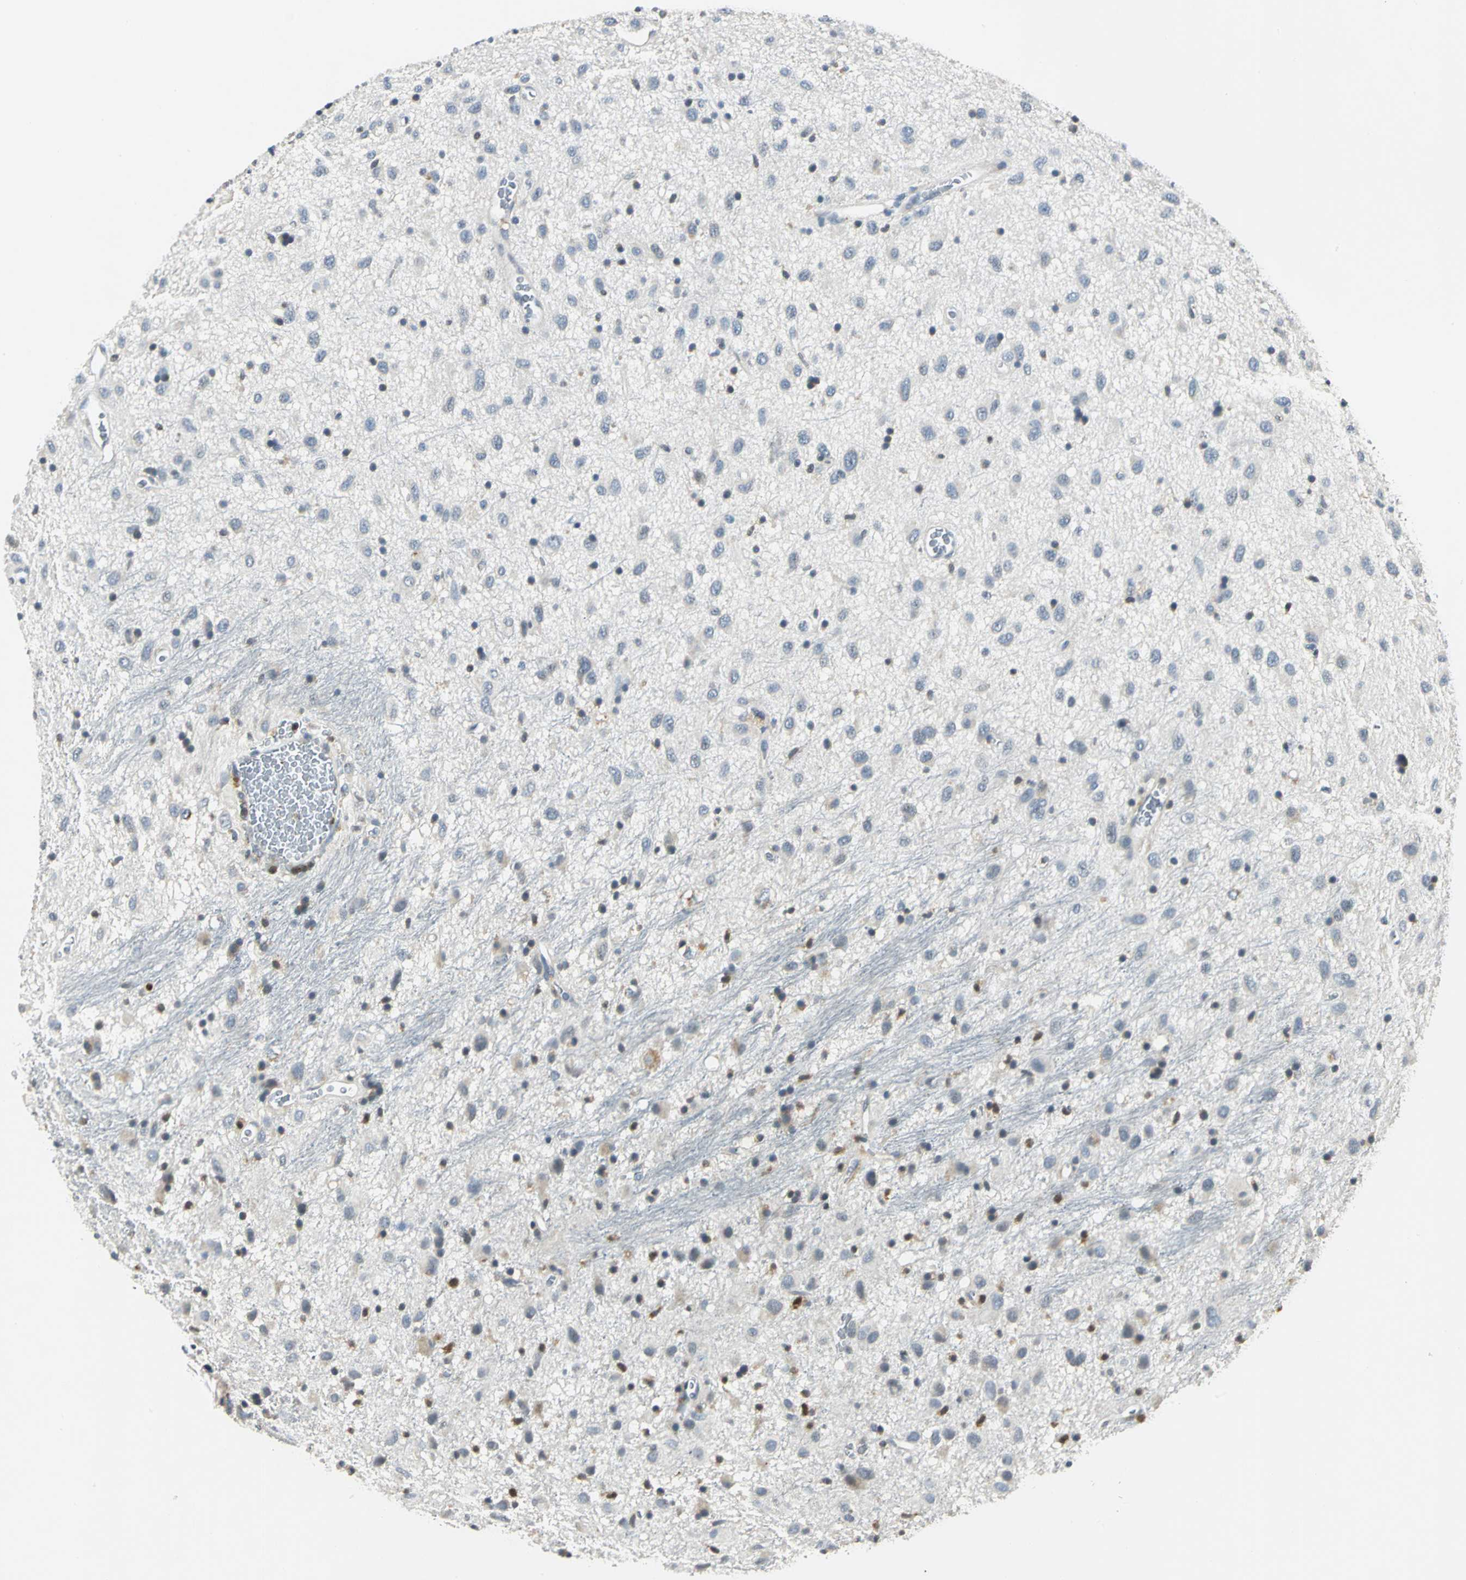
{"staining": {"intensity": "weak", "quantity": "<25%", "location": "cytoplasmic/membranous"}, "tissue": "glioma", "cell_type": "Tumor cells", "image_type": "cancer", "snomed": [{"axis": "morphology", "description": "Glioma, malignant, Low grade"}, {"axis": "topography", "description": "Brain"}], "caption": "Tumor cells are negative for protein expression in human low-grade glioma (malignant).", "gene": "USP40", "patient": {"sex": "male", "age": 77}}